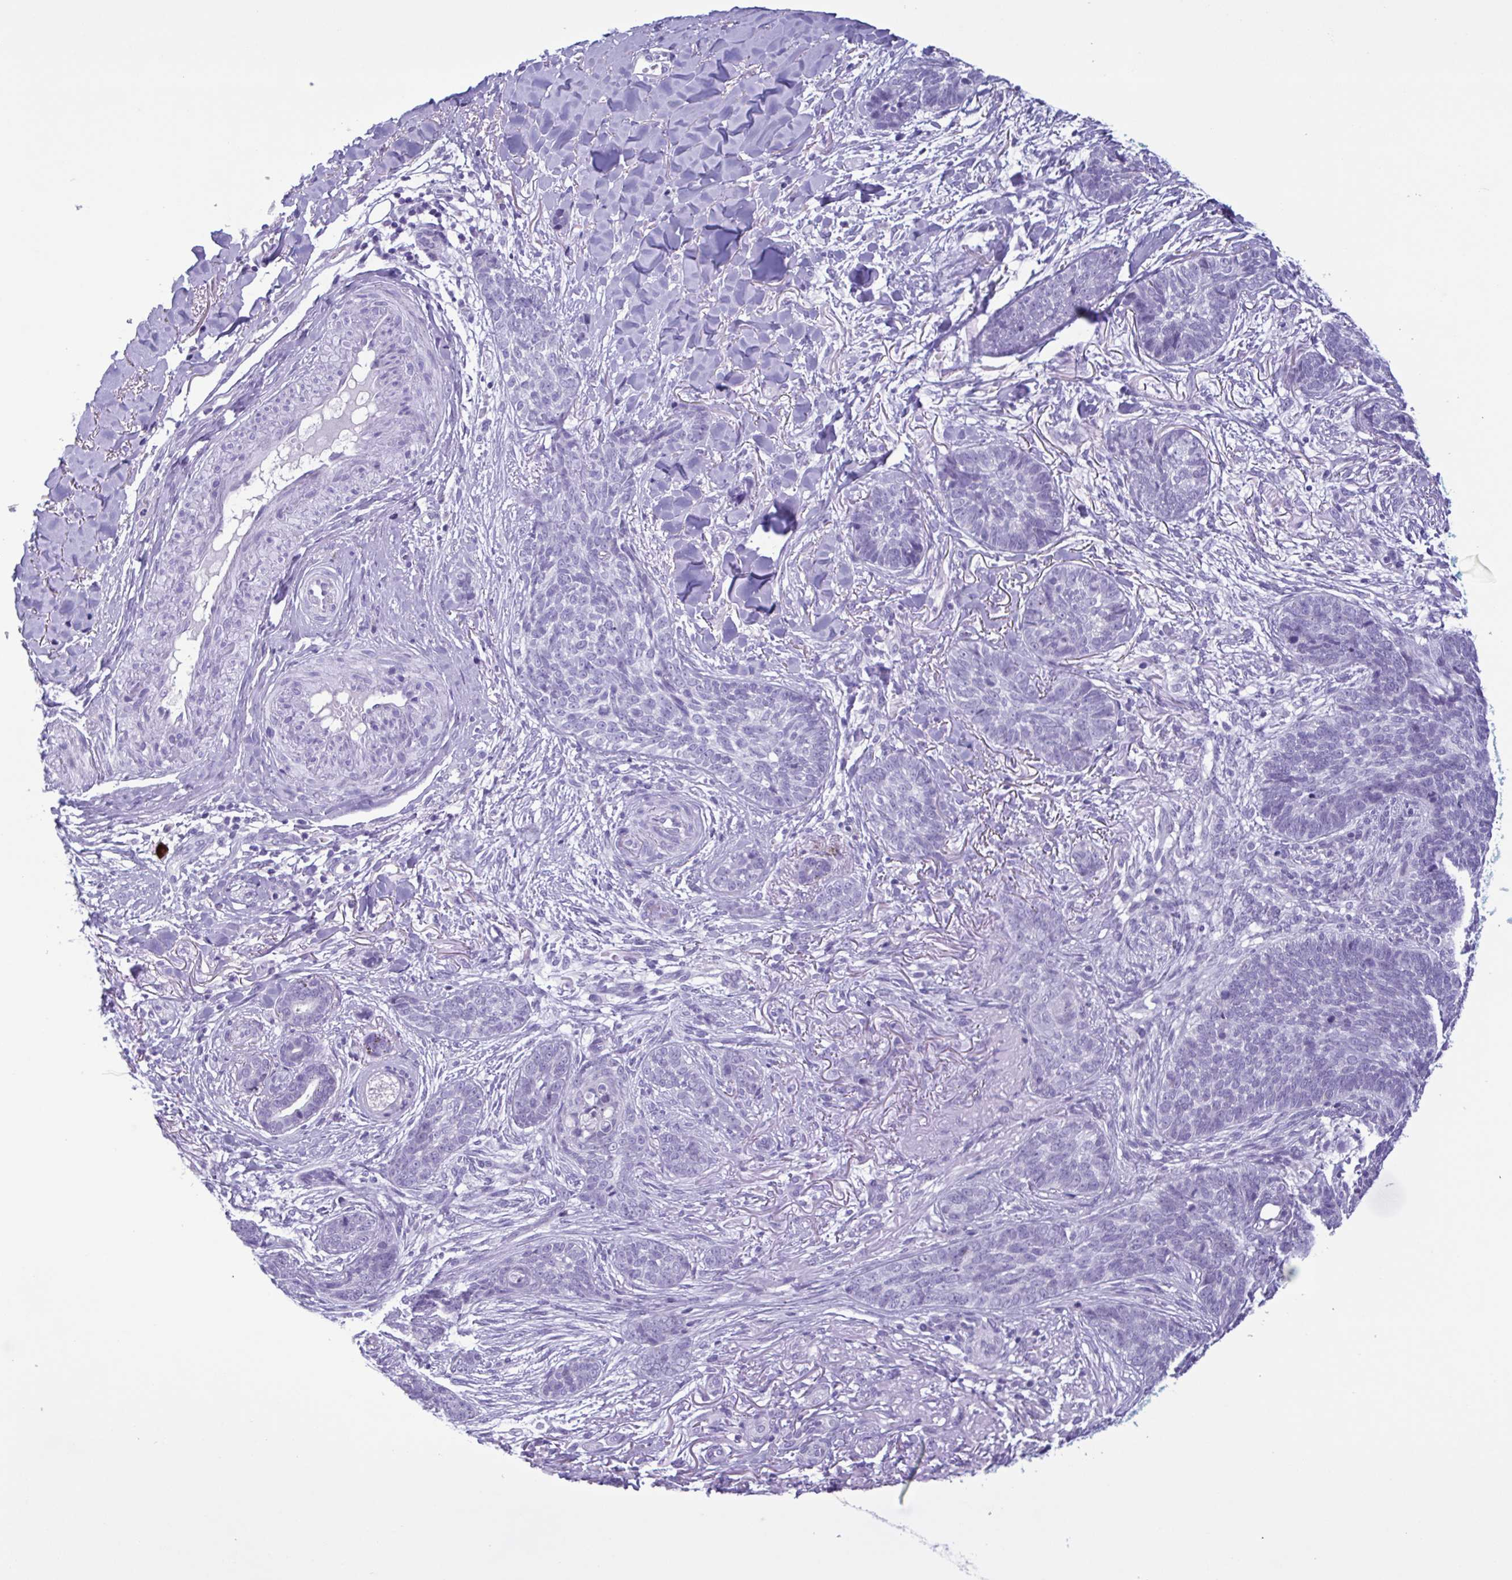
{"staining": {"intensity": "negative", "quantity": "none", "location": "none"}, "tissue": "skin cancer", "cell_type": "Tumor cells", "image_type": "cancer", "snomed": [{"axis": "morphology", "description": "Basal cell carcinoma"}, {"axis": "topography", "description": "Skin"}, {"axis": "topography", "description": "Skin of face"}], "caption": "A micrograph of human skin cancer is negative for staining in tumor cells.", "gene": "INAFM1", "patient": {"sex": "male", "age": 88}}